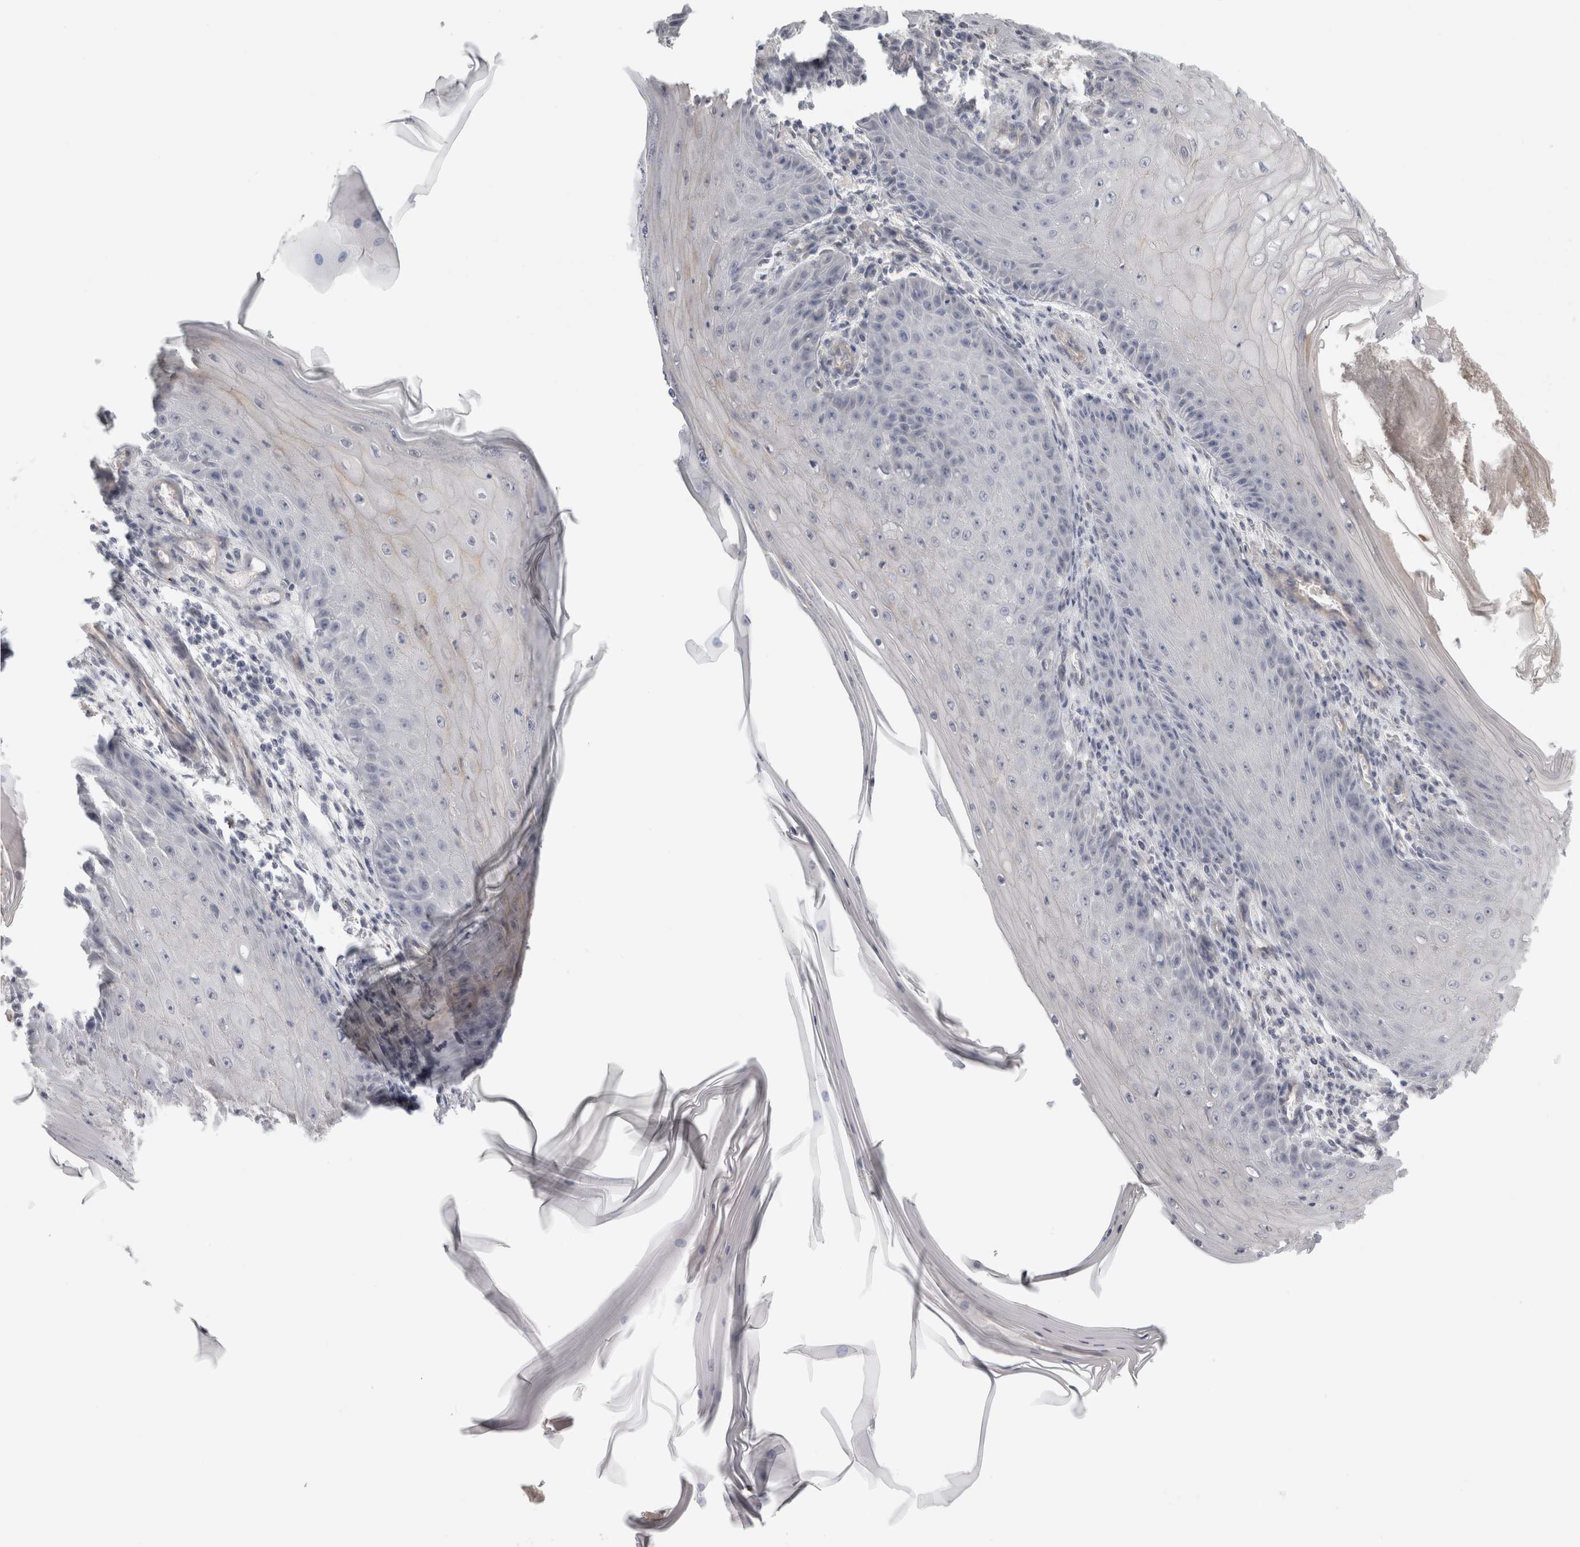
{"staining": {"intensity": "negative", "quantity": "none", "location": "none"}, "tissue": "skin cancer", "cell_type": "Tumor cells", "image_type": "cancer", "snomed": [{"axis": "morphology", "description": "Squamous cell carcinoma, NOS"}, {"axis": "topography", "description": "Skin"}], "caption": "Immunohistochemical staining of human skin cancer displays no significant expression in tumor cells.", "gene": "FBLIM1", "patient": {"sex": "female", "age": 73}}